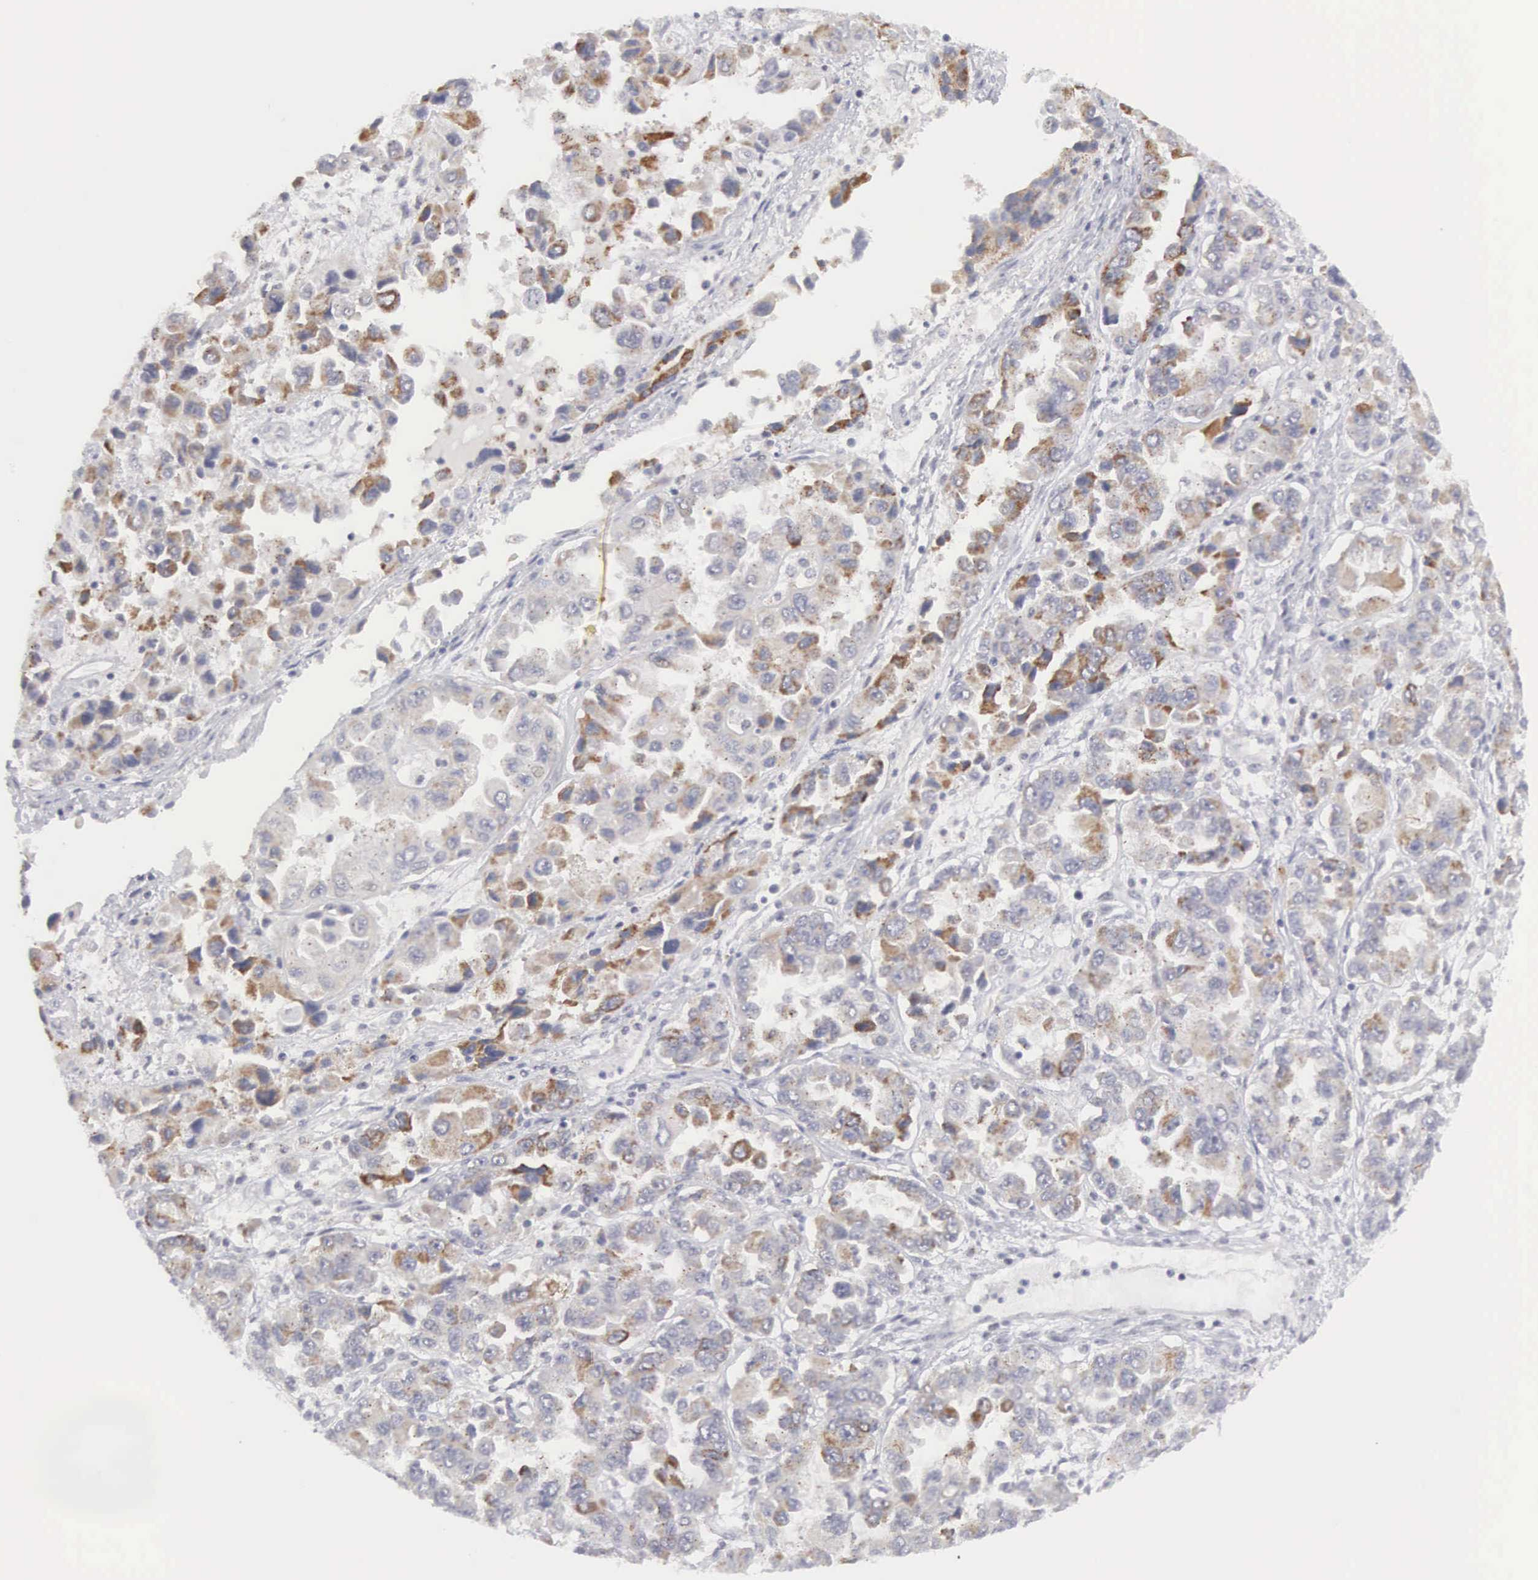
{"staining": {"intensity": "moderate", "quantity": "25%-75%", "location": "cytoplasmic/membranous"}, "tissue": "ovarian cancer", "cell_type": "Tumor cells", "image_type": "cancer", "snomed": [{"axis": "morphology", "description": "Cystadenocarcinoma, serous, NOS"}, {"axis": "topography", "description": "Ovary"}], "caption": "Immunohistochemical staining of ovarian cancer (serous cystadenocarcinoma) shows medium levels of moderate cytoplasmic/membranous protein staining in about 25%-75% of tumor cells. Nuclei are stained in blue.", "gene": "MNAT1", "patient": {"sex": "female", "age": 84}}